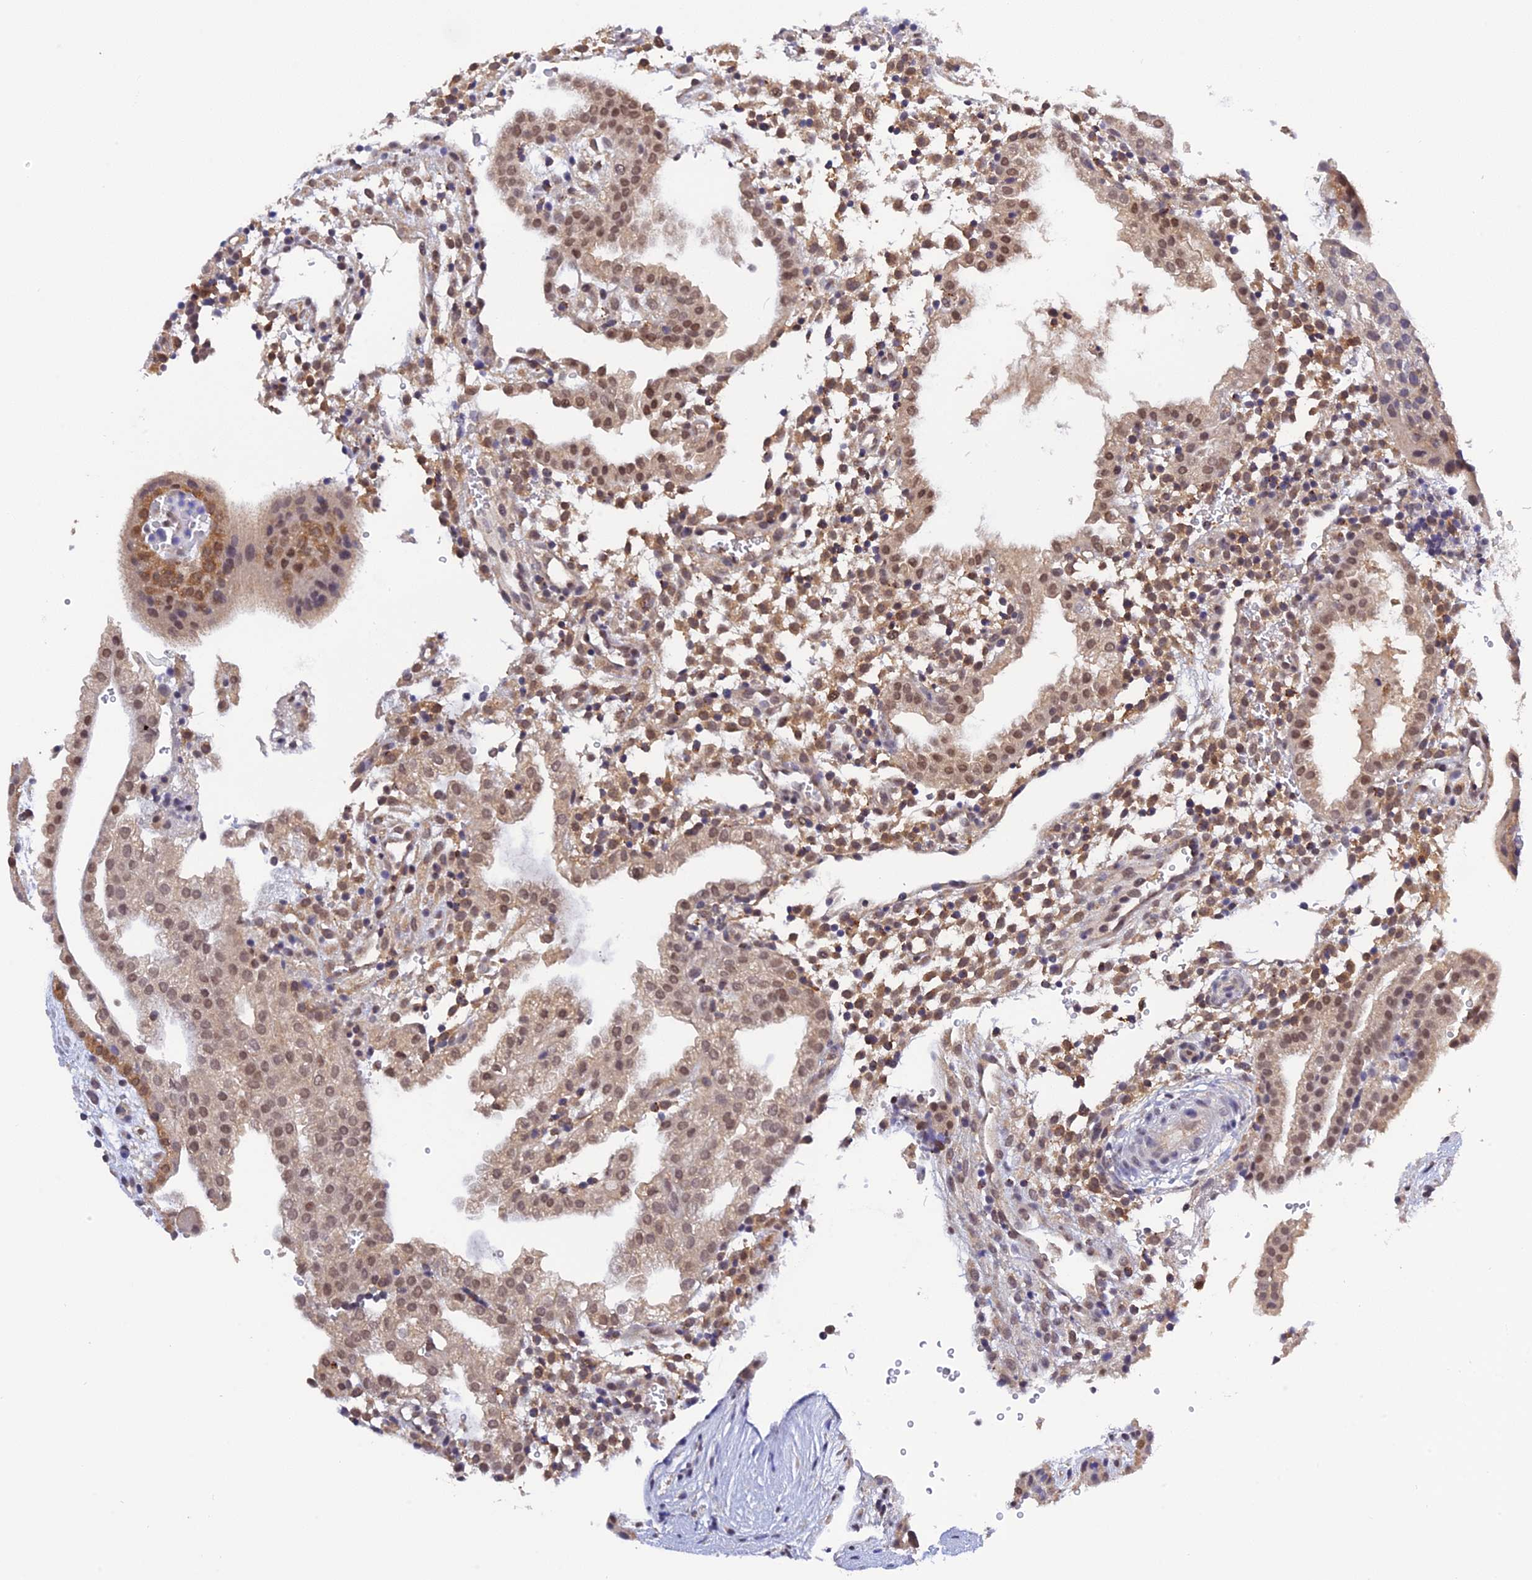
{"staining": {"intensity": "moderate", "quantity": ">75%", "location": "cytoplasmic/membranous,nuclear"}, "tissue": "placenta", "cell_type": "Decidual cells", "image_type": "normal", "snomed": [{"axis": "morphology", "description": "Normal tissue, NOS"}, {"axis": "topography", "description": "Placenta"}], "caption": "Decidual cells exhibit medium levels of moderate cytoplasmic/membranous,nuclear expression in approximately >75% of cells in normal placenta.", "gene": "MNS1", "patient": {"sex": "female", "age": 18}}